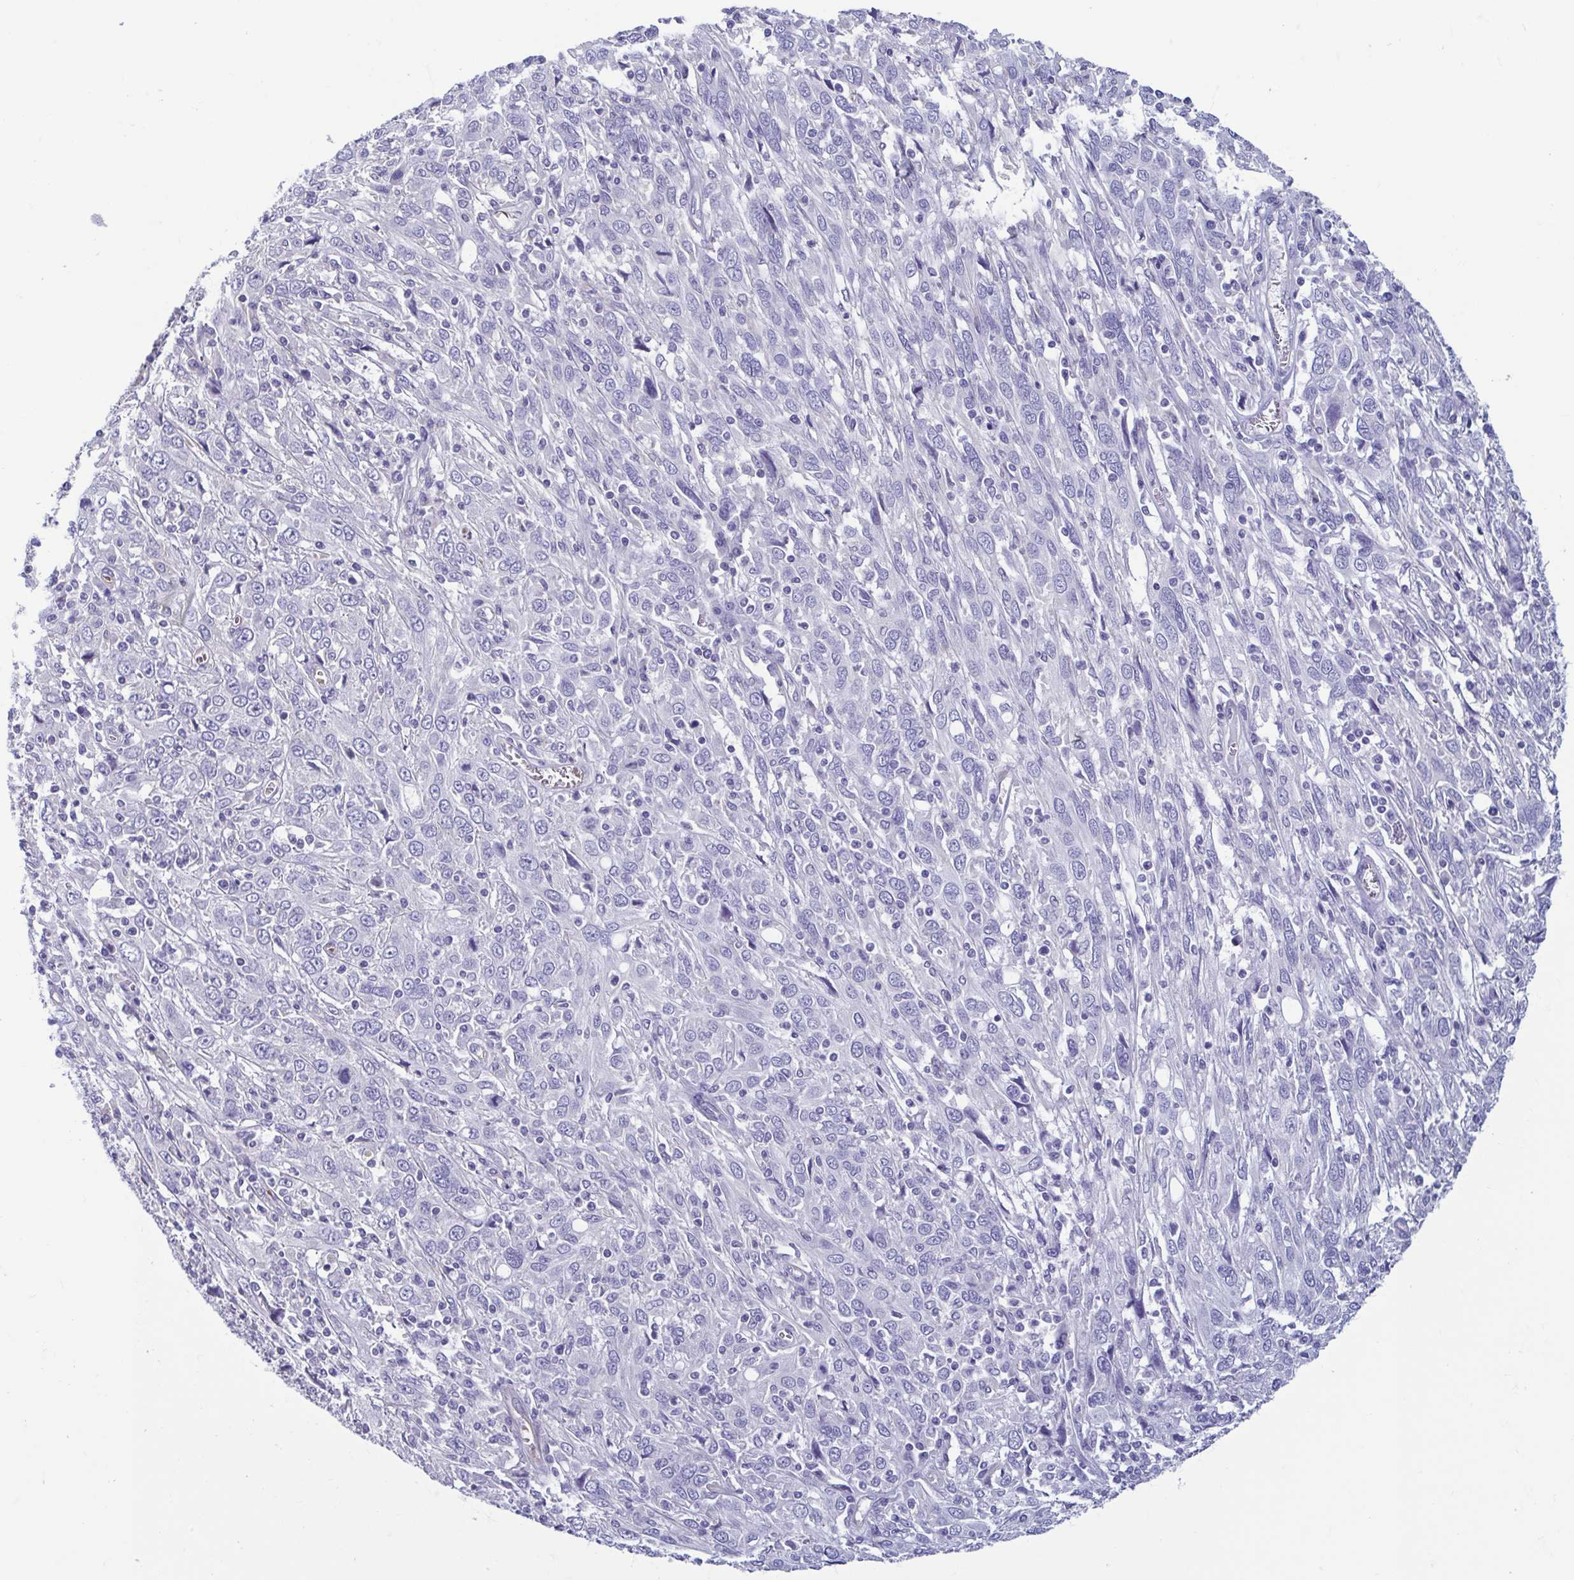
{"staining": {"intensity": "negative", "quantity": "none", "location": "none"}, "tissue": "cervical cancer", "cell_type": "Tumor cells", "image_type": "cancer", "snomed": [{"axis": "morphology", "description": "Squamous cell carcinoma, NOS"}, {"axis": "topography", "description": "Cervix"}], "caption": "There is no significant expression in tumor cells of squamous cell carcinoma (cervical).", "gene": "MORC4", "patient": {"sex": "female", "age": 46}}